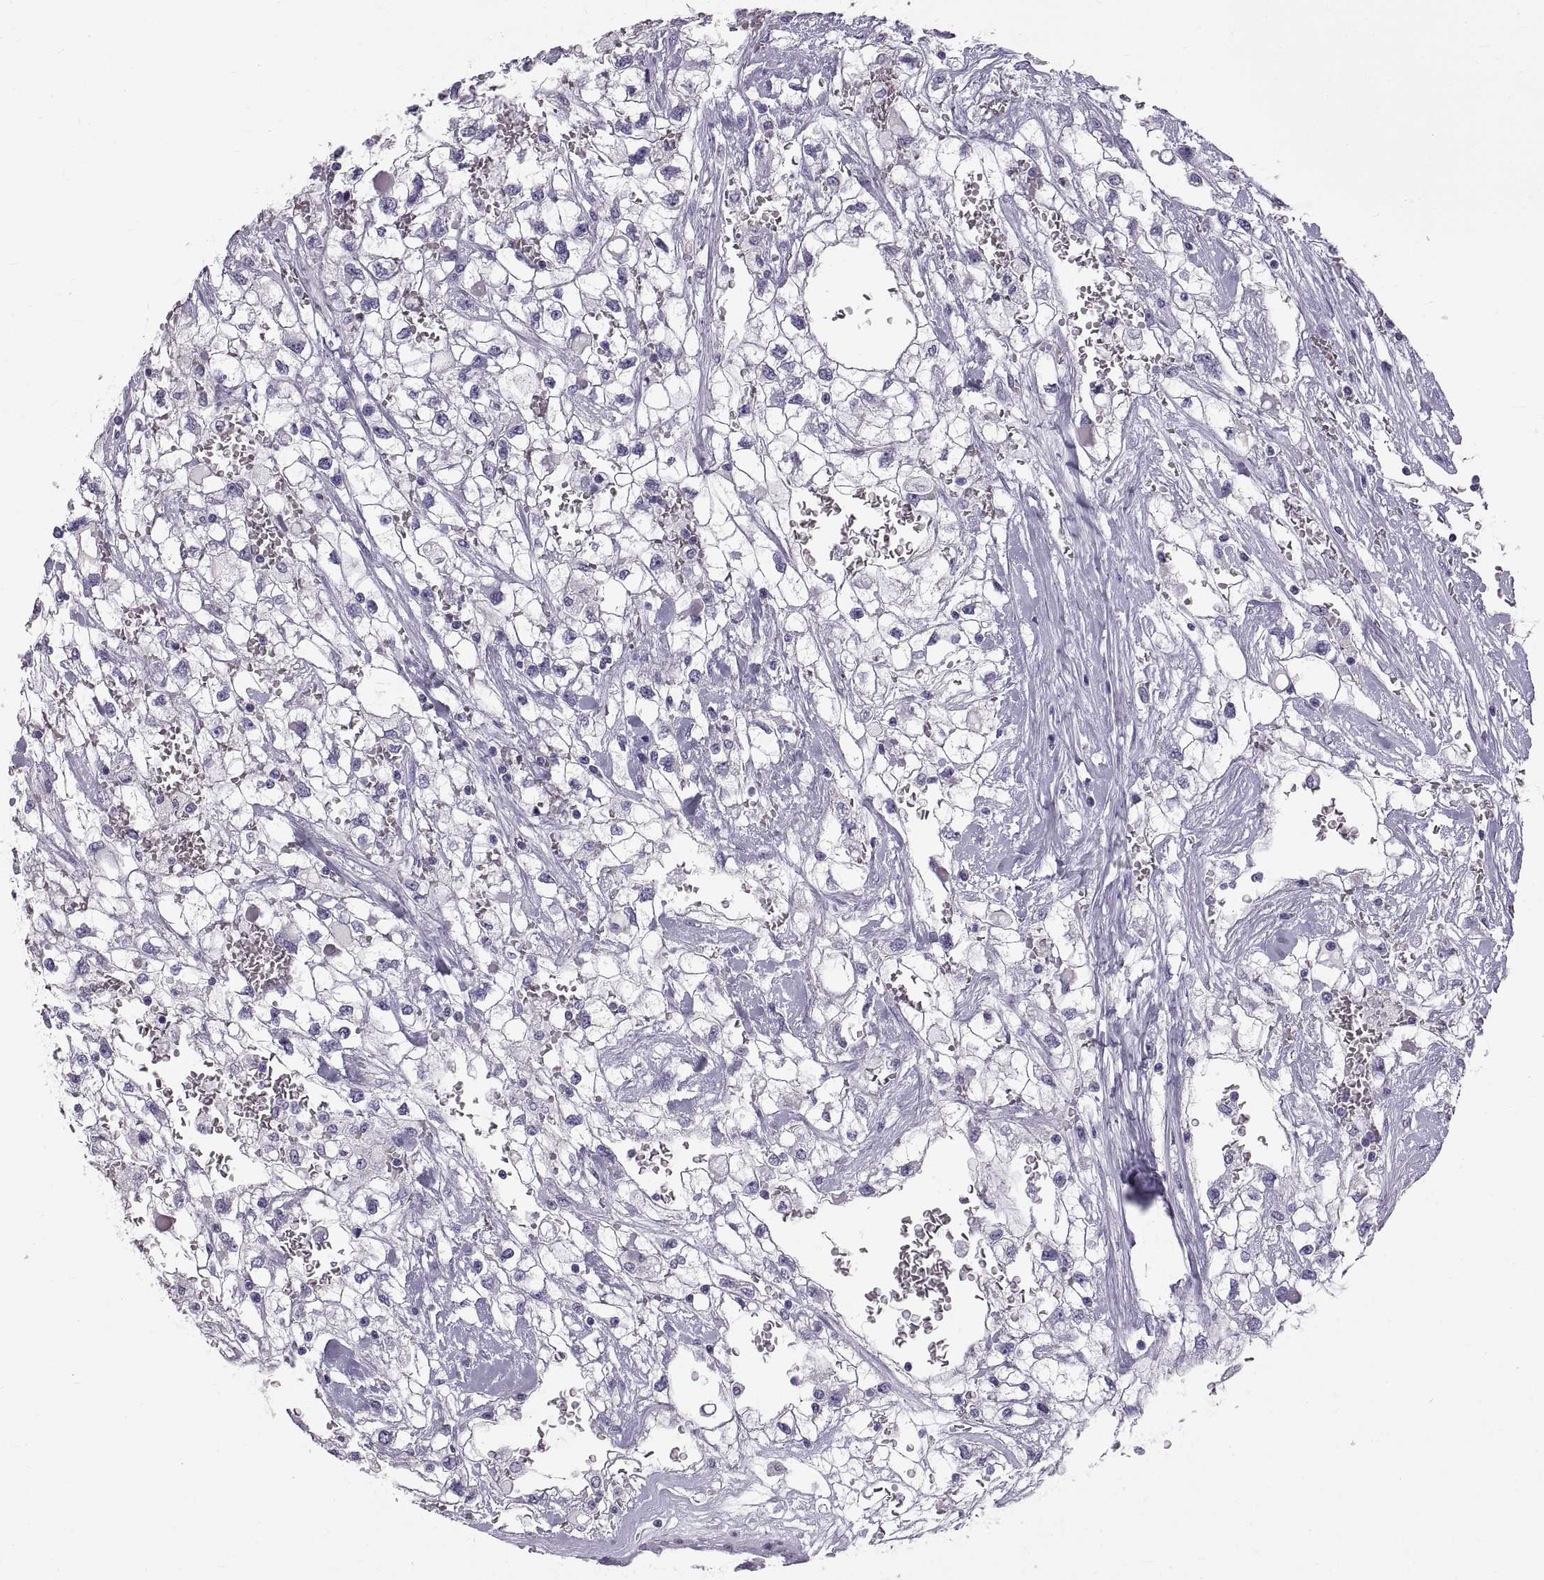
{"staining": {"intensity": "negative", "quantity": "none", "location": "none"}, "tissue": "renal cancer", "cell_type": "Tumor cells", "image_type": "cancer", "snomed": [{"axis": "morphology", "description": "Adenocarcinoma, NOS"}, {"axis": "topography", "description": "Kidney"}], "caption": "Histopathology image shows no significant protein expression in tumor cells of renal adenocarcinoma.", "gene": "WFDC8", "patient": {"sex": "male", "age": 59}}